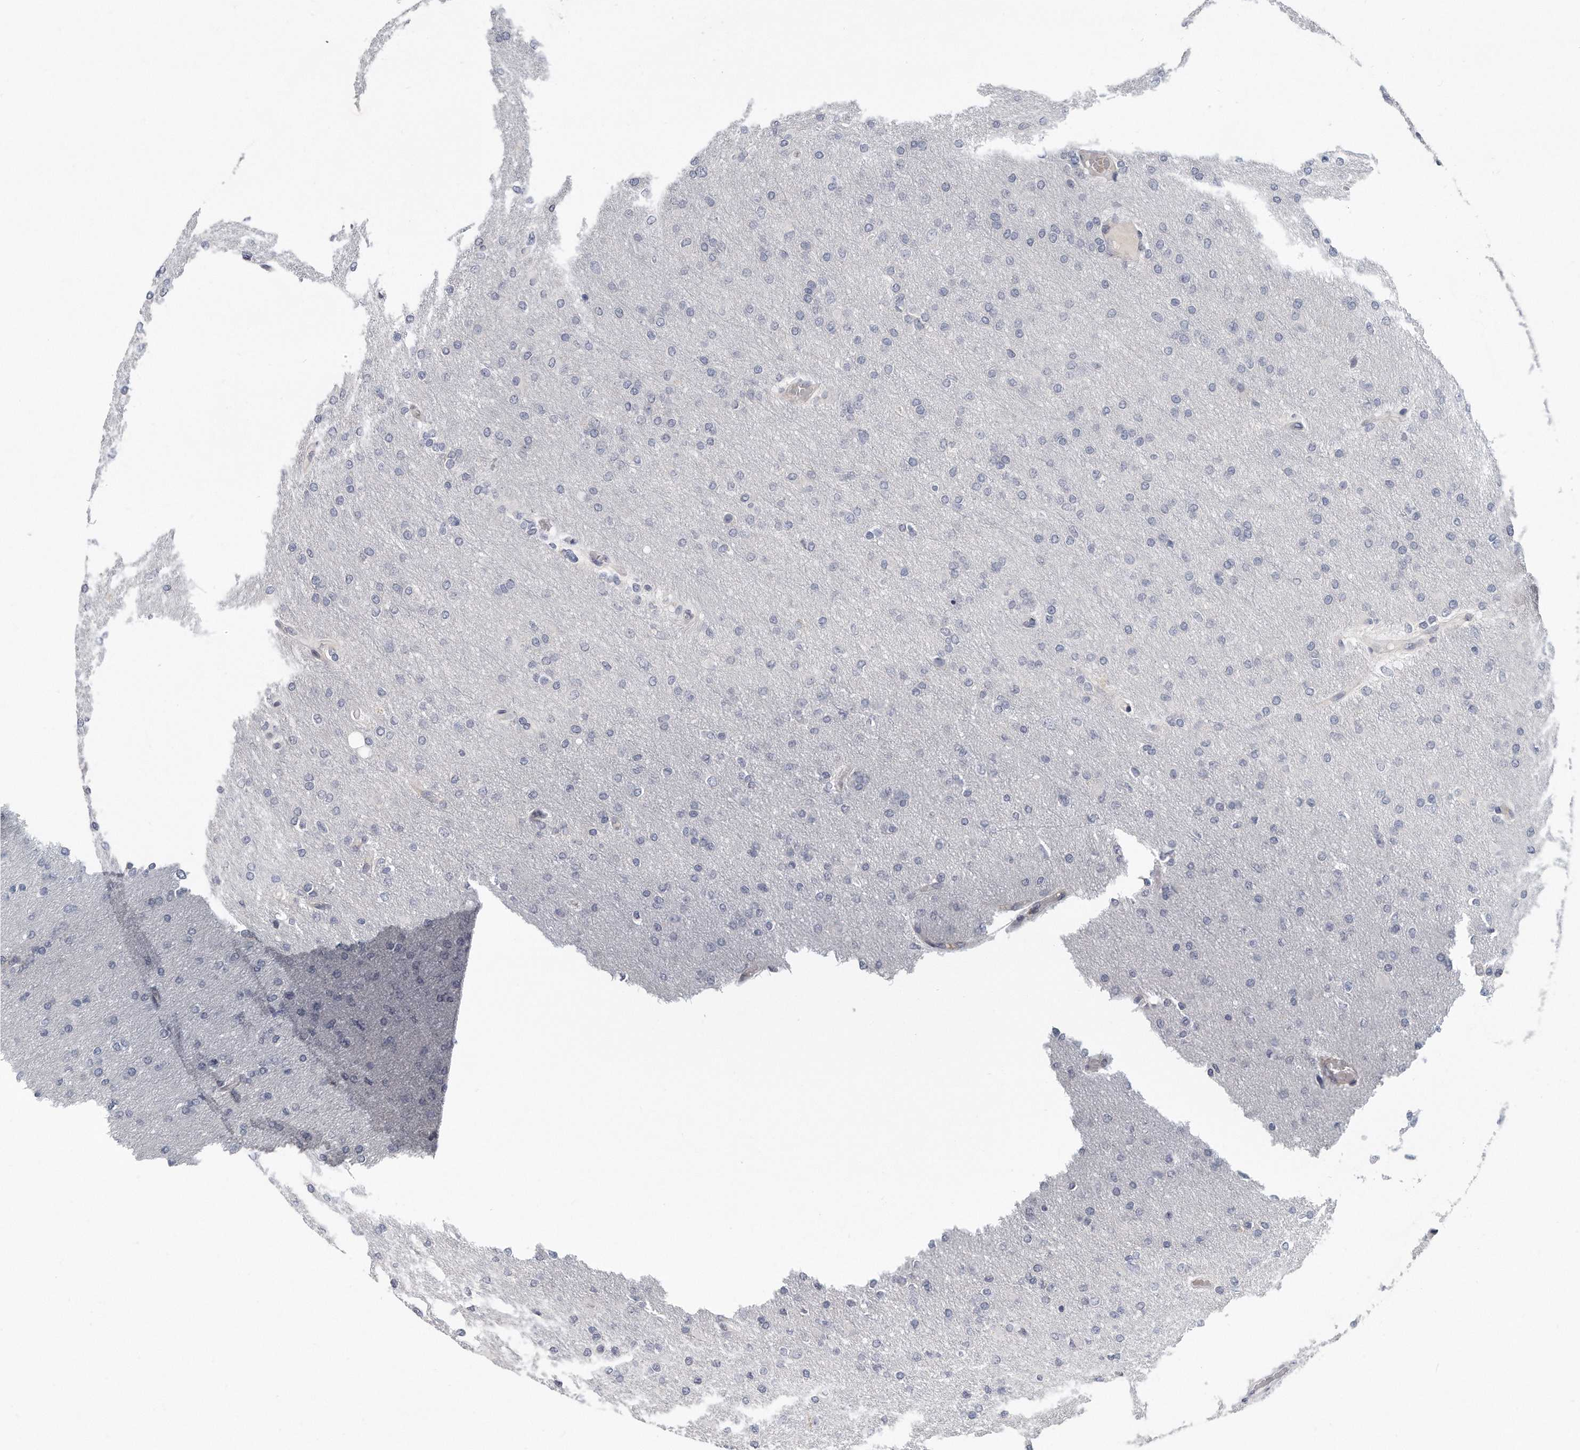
{"staining": {"intensity": "negative", "quantity": "none", "location": "none"}, "tissue": "glioma", "cell_type": "Tumor cells", "image_type": "cancer", "snomed": [{"axis": "morphology", "description": "Glioma, malignant, High grade"}, {"axis": "topography", "description": "Cerebral cortex"}], "caption": "This is an immunohistochemistry photomicrograph of human glioma. There is no staining in tumor cells.", "gene": "PLEKHA6", "patient": {"sex": "female", "age": 36}}